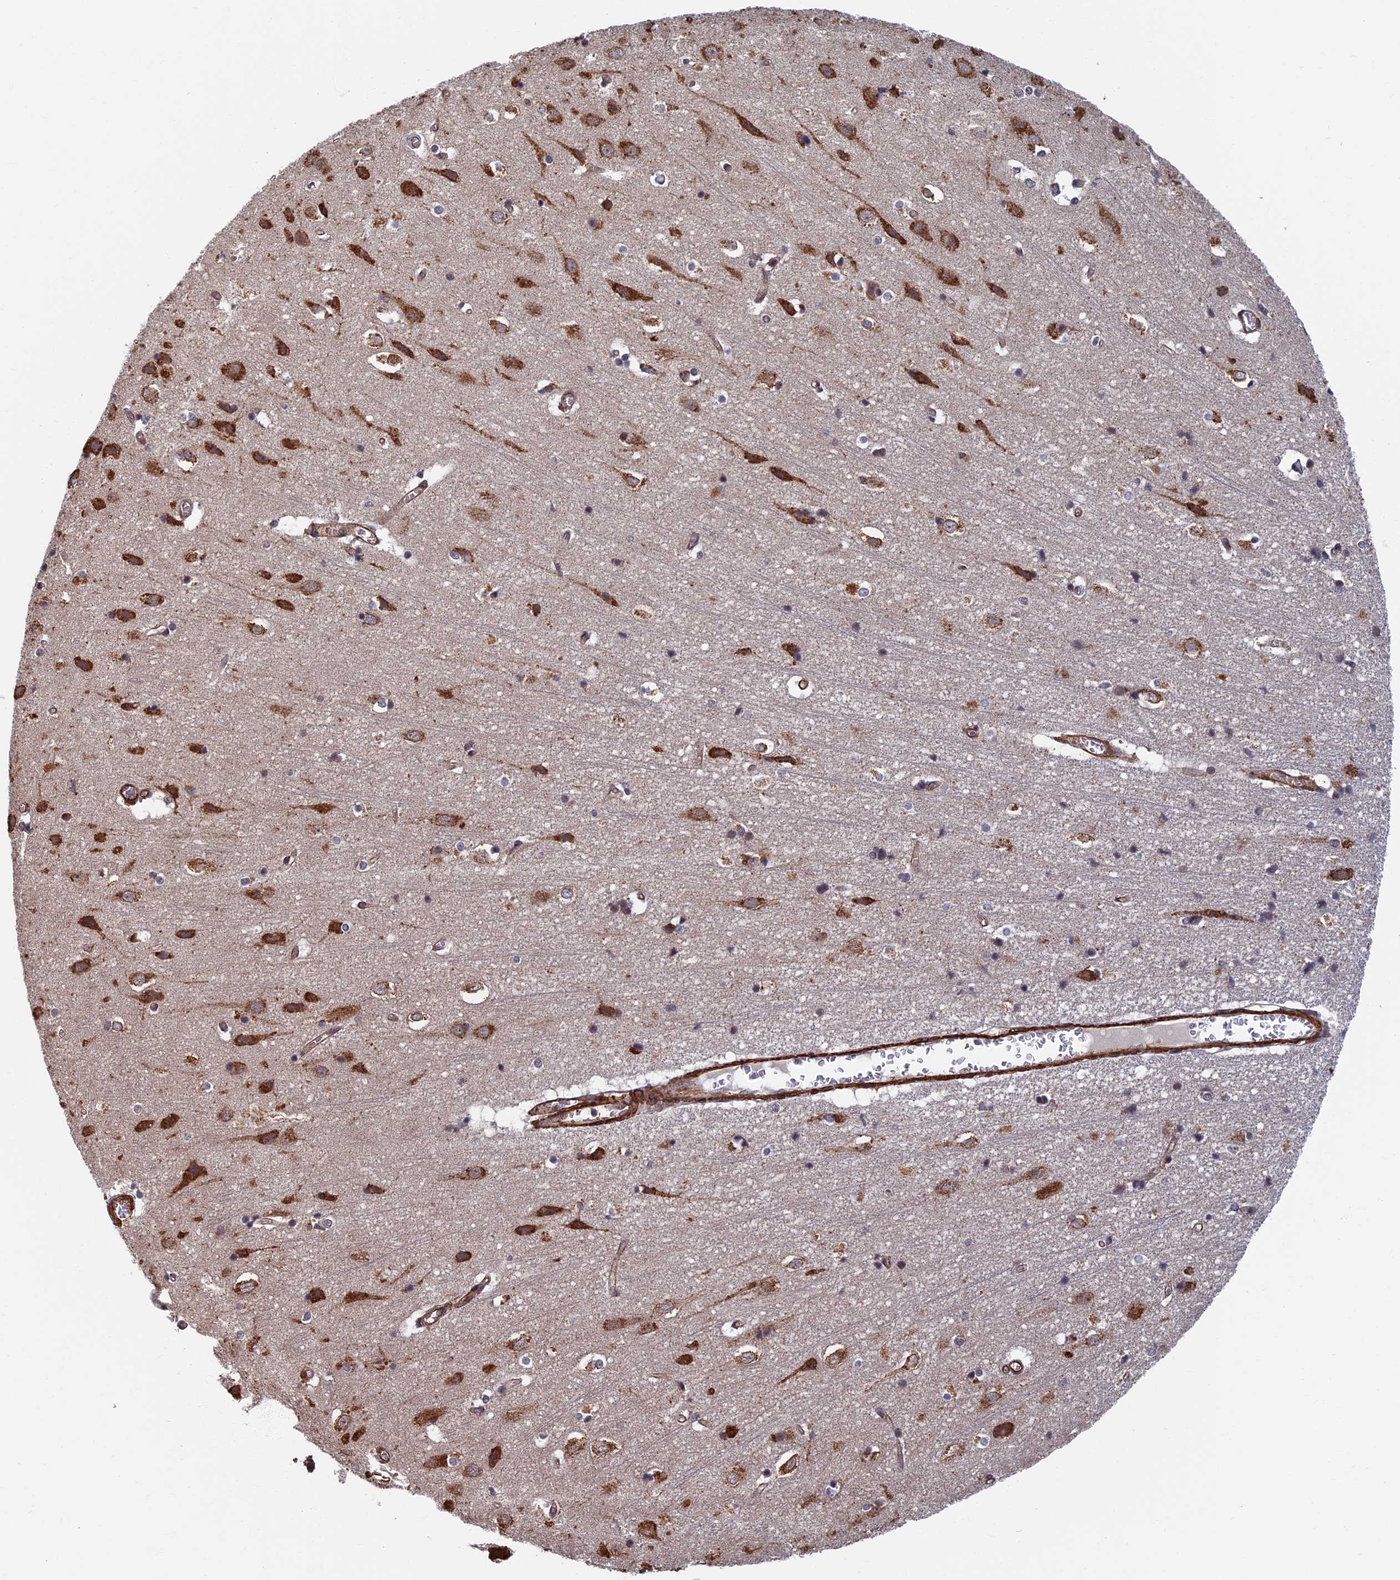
{"staining": {"intensity": "moderate", "quantity": ">75%", "location": "cytoplasmic/membranous"}, "tissue": "cerebral cortex", "cell_type": "Endothelial cells", "image_type": "normal", "snomed": [{"axis": "morphology", "description": "Normal tissue, NOS"}, {"axis": "topography", "description": "Cerebral cortex"}], "caption": "Cerebral cortex stained with DAB (3,3'-diaminobenzidine) immunohistochemistry (IHC) reveals medium levels of moderate cytoplasmic/membranous expression in approximately >75% of endothelial cells.", "gene": "CTDP1", "patient": {"sex": "male", "age": 54}}